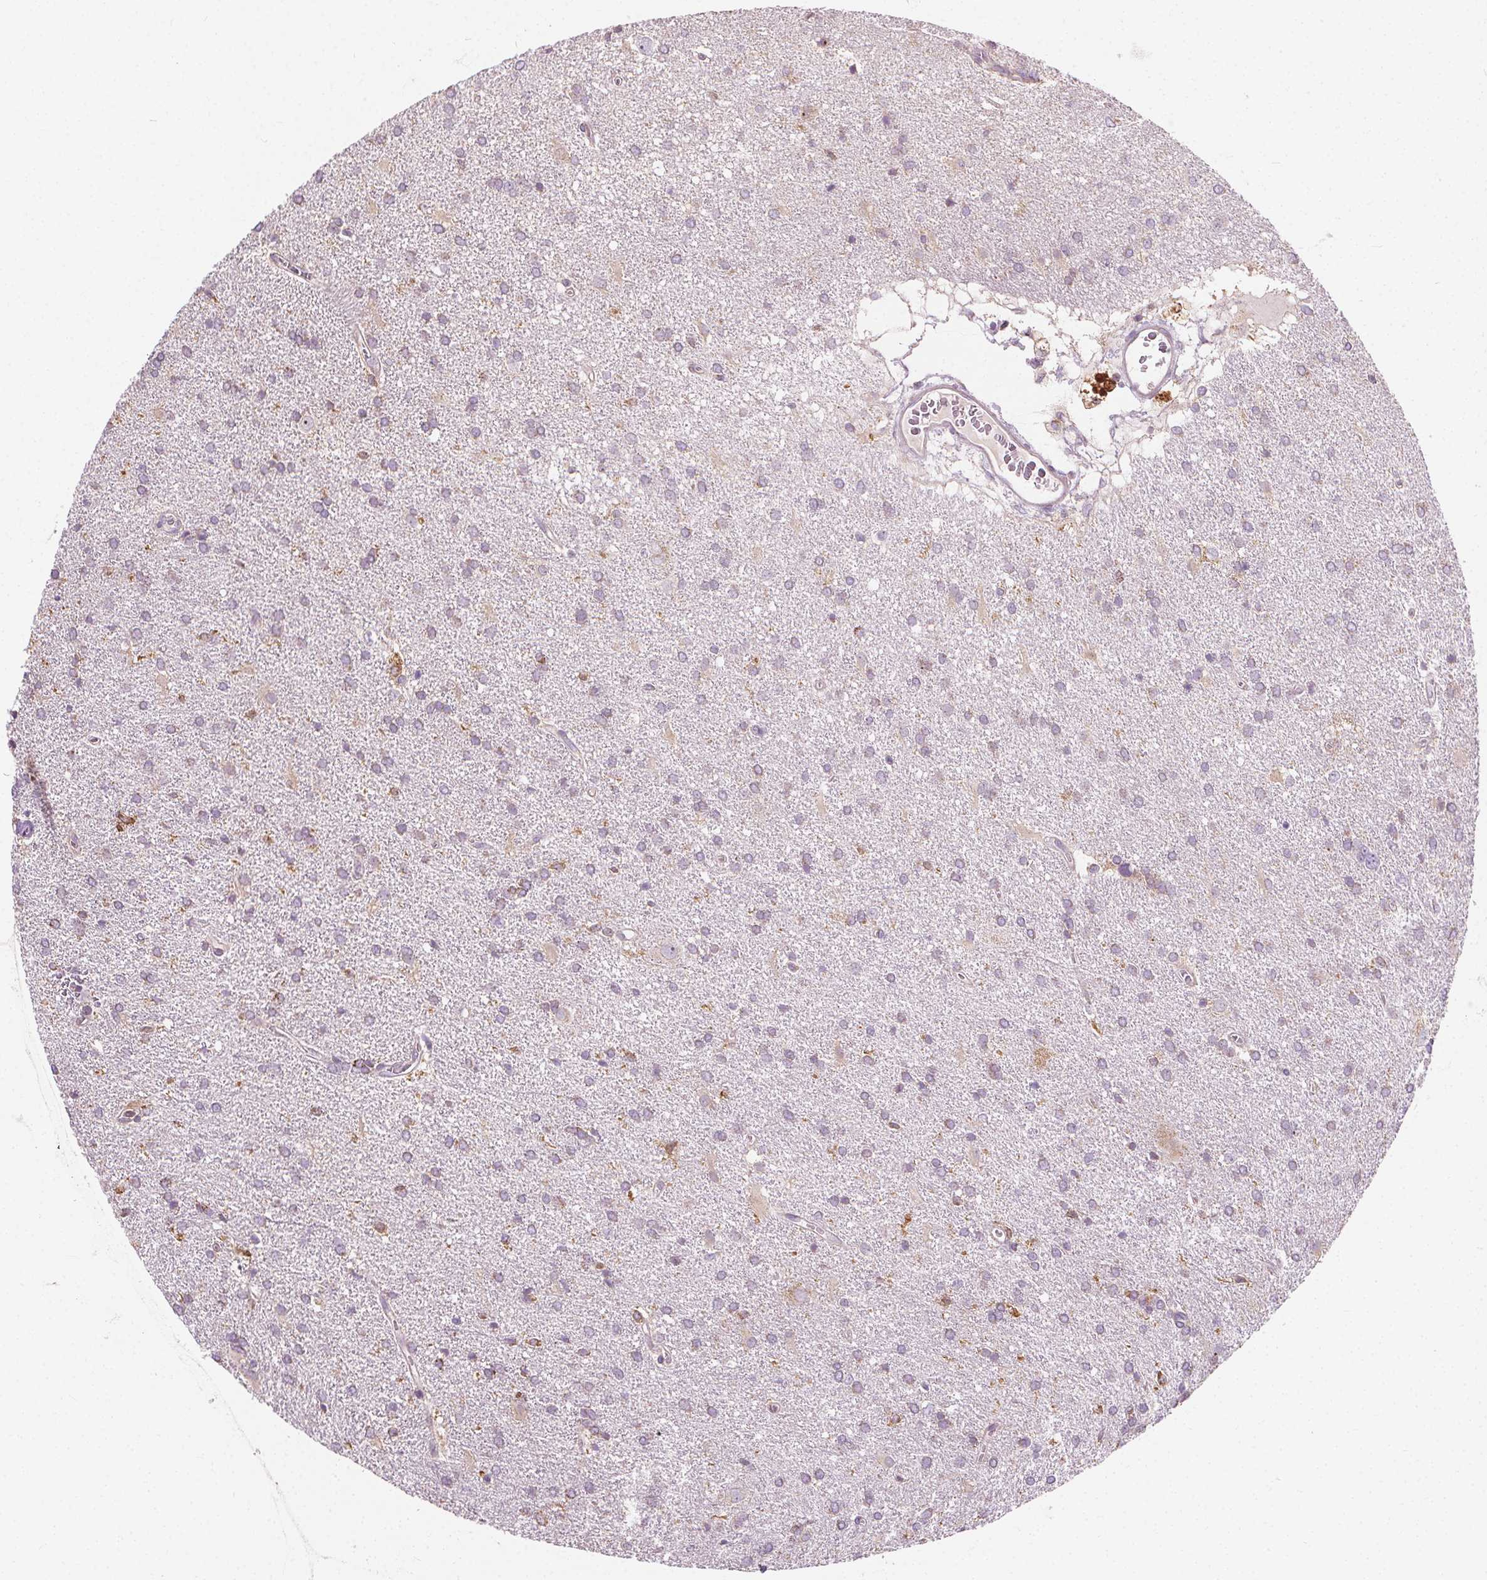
{"staining": {"intensity": "weak", "quantity": "<25%", "location": "cytoplasmic/membranous"}, "tissue": "glioma", "cell_type": "Tumor cells", "image_type": "cancer", "snomed": [{"axis": "morphology", "description": "Glioma, malignant, Low grade"}, {"axis": "topography", "description": "Brain"}], "caption": "High power microscopy image of an IHC histopathology image of malignant glioma (low-grade), revealing no significant positivity in tumor cells.", "gene": "RAB20", "patient": {"sex": "male", "age": 66}}